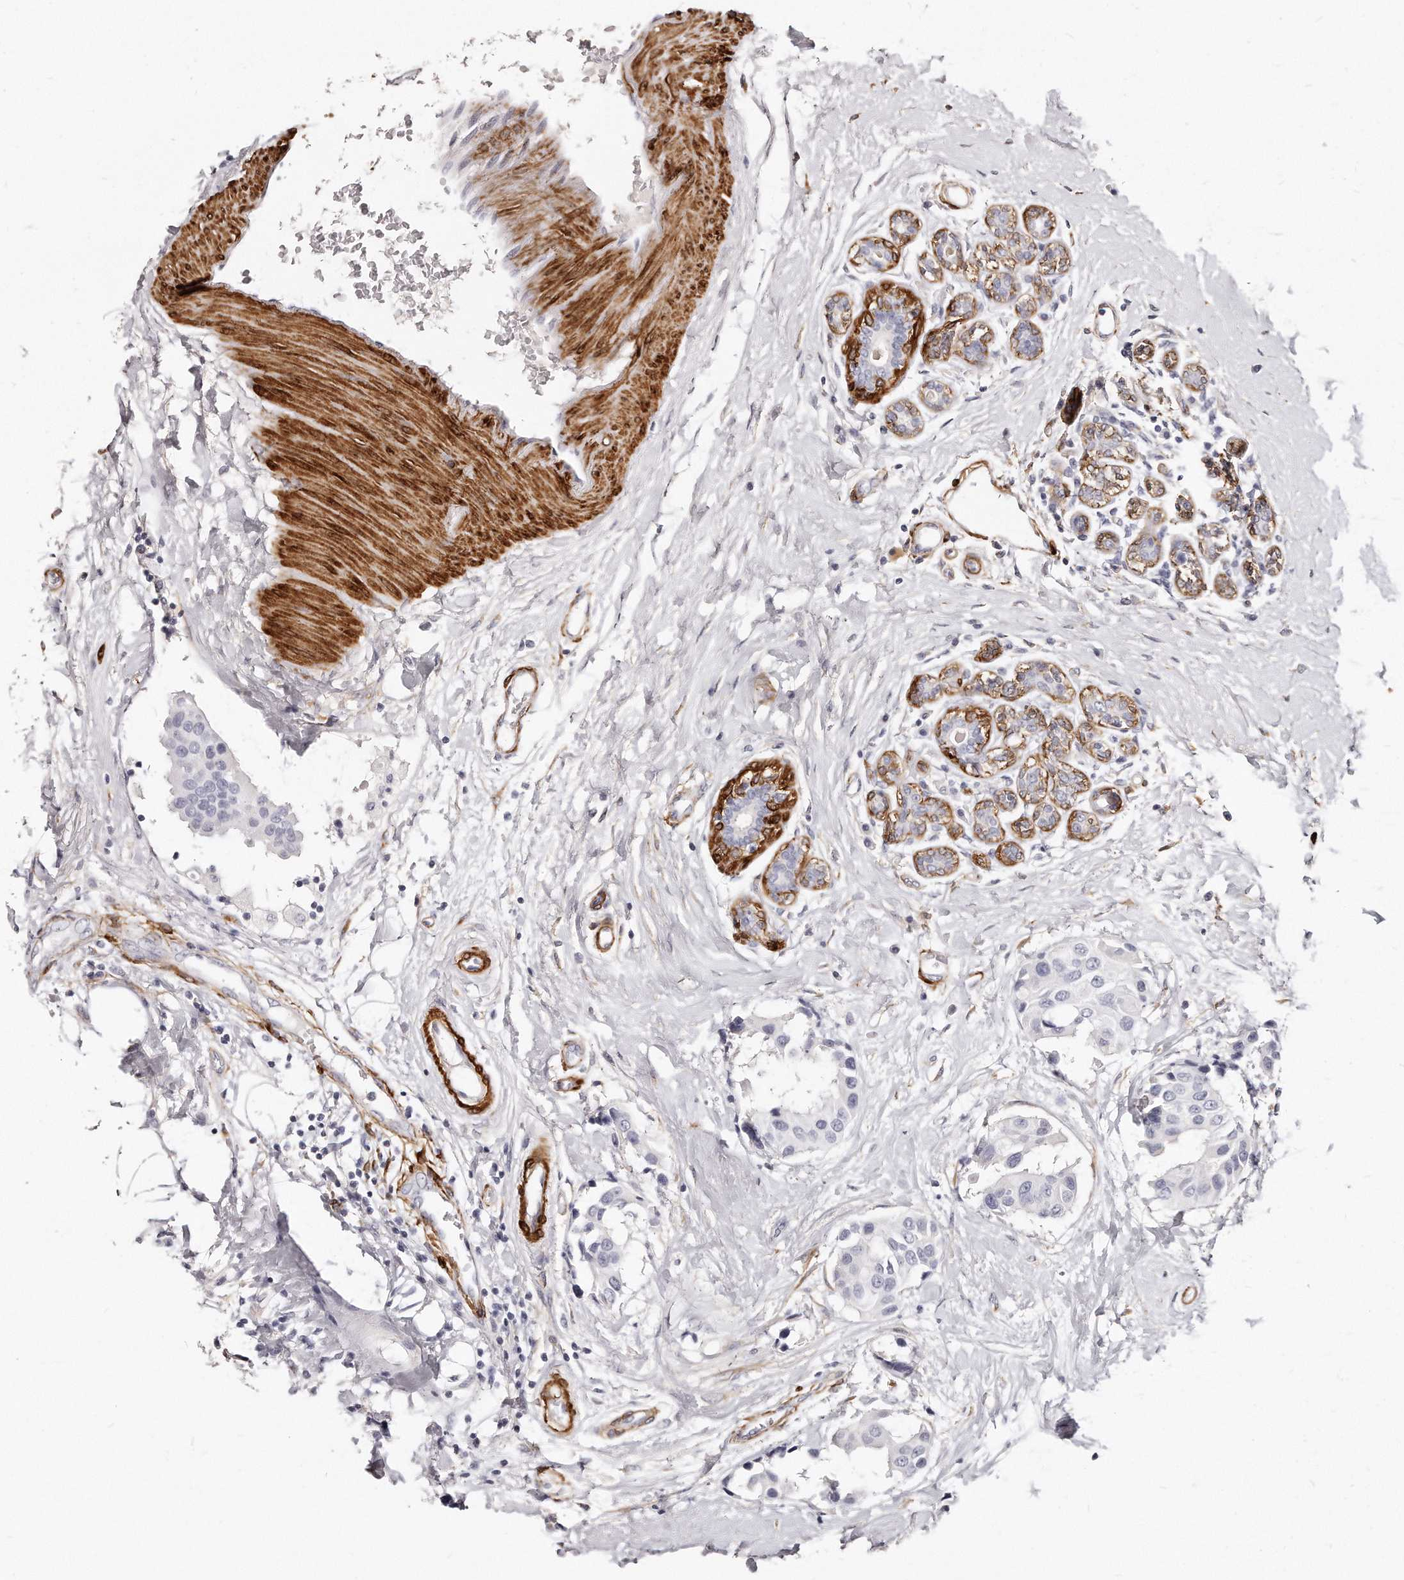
{"staining": {"intensity": "negative", "quantity": "none", "location": "none"}, "tissue": "breast cancer", "cell_type": "Tumor cells", "image_type": "cancer", "snomed": [{"axis": "morphology", "description": "Normal tissue, NOS"}, {"axis": "morphology", "description": "Duct carcinoma"}, {"axis": "topography", "description": "Breast"}], "caption": "The photomicrograph demonstrates no staining of tumor cells in breast cancer. (Brightfield microscopy of DAB IHC at high magnification).", "gene": "LMOD1", "patient": {"sex": "female", "age": 39}}